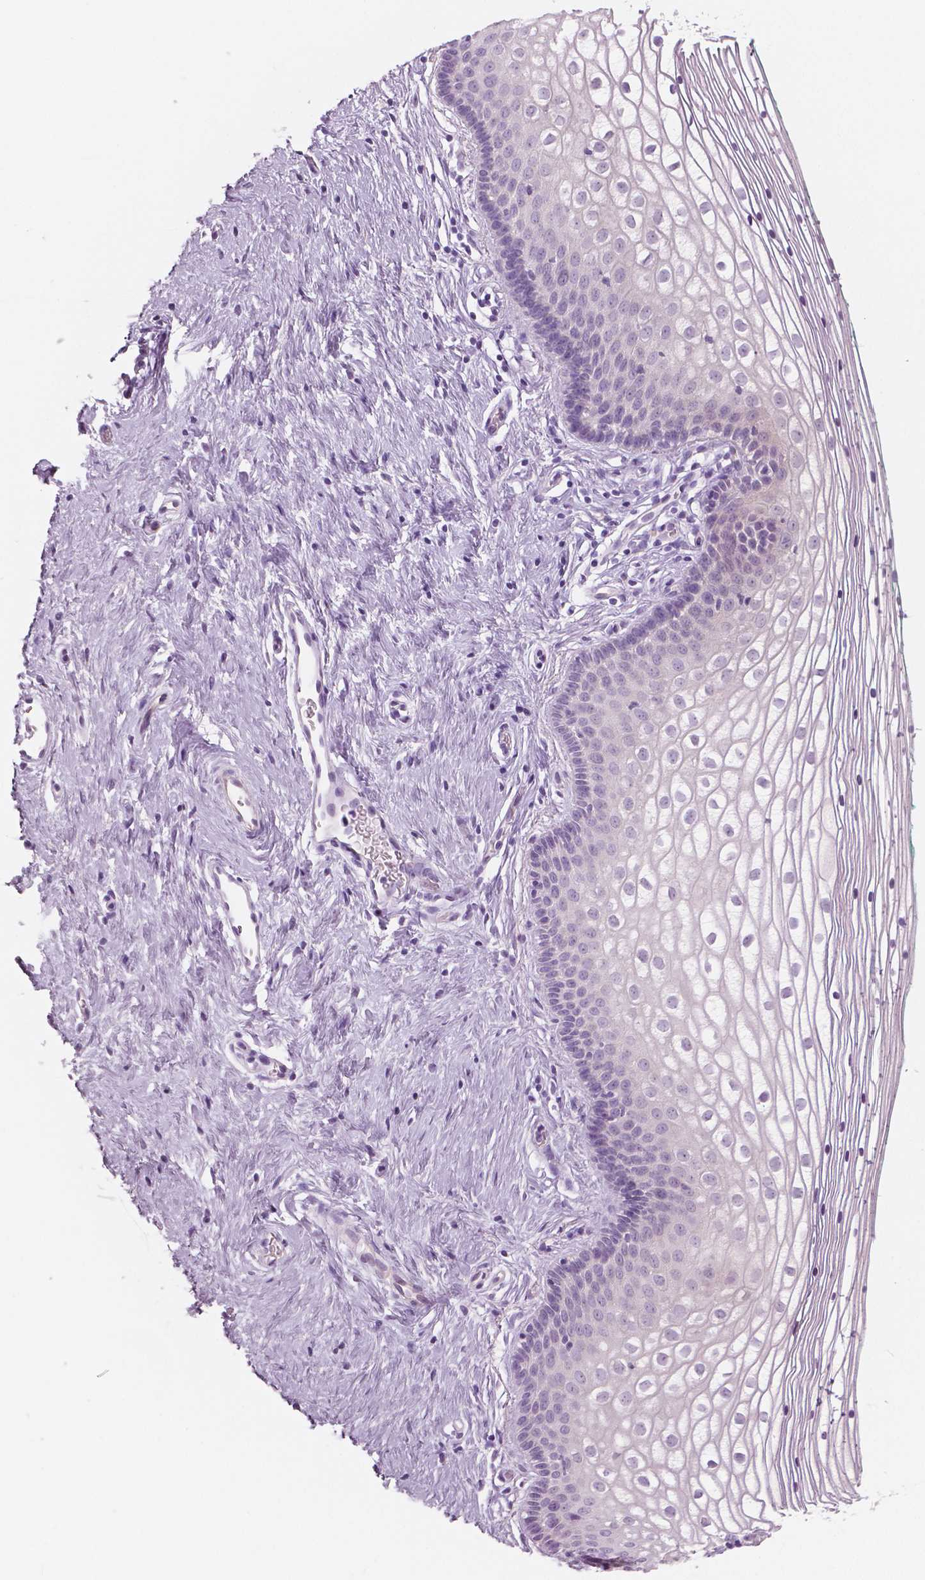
{"staining": {"intensity": "negative", "quantity": "none", "location": "none"}, "tissue": "vagina", "cell_type": "Squamous epithelial cells", "image_type": "normal", "snomed": [{"axis": "morphology", "description": "Normal tissue, NOS"}, {"axis": "topography", "description": "Vagina"}], "caption": "An image of vagina stained for a protein shows no brown staining in squamous epithelial cells. (DAB (3,3'-diaminobenzidine) immunohistochemistry with hematoxylin counter stain).", "gene": "A4GNT", "patient": {"sex": "female", "age": 36}}